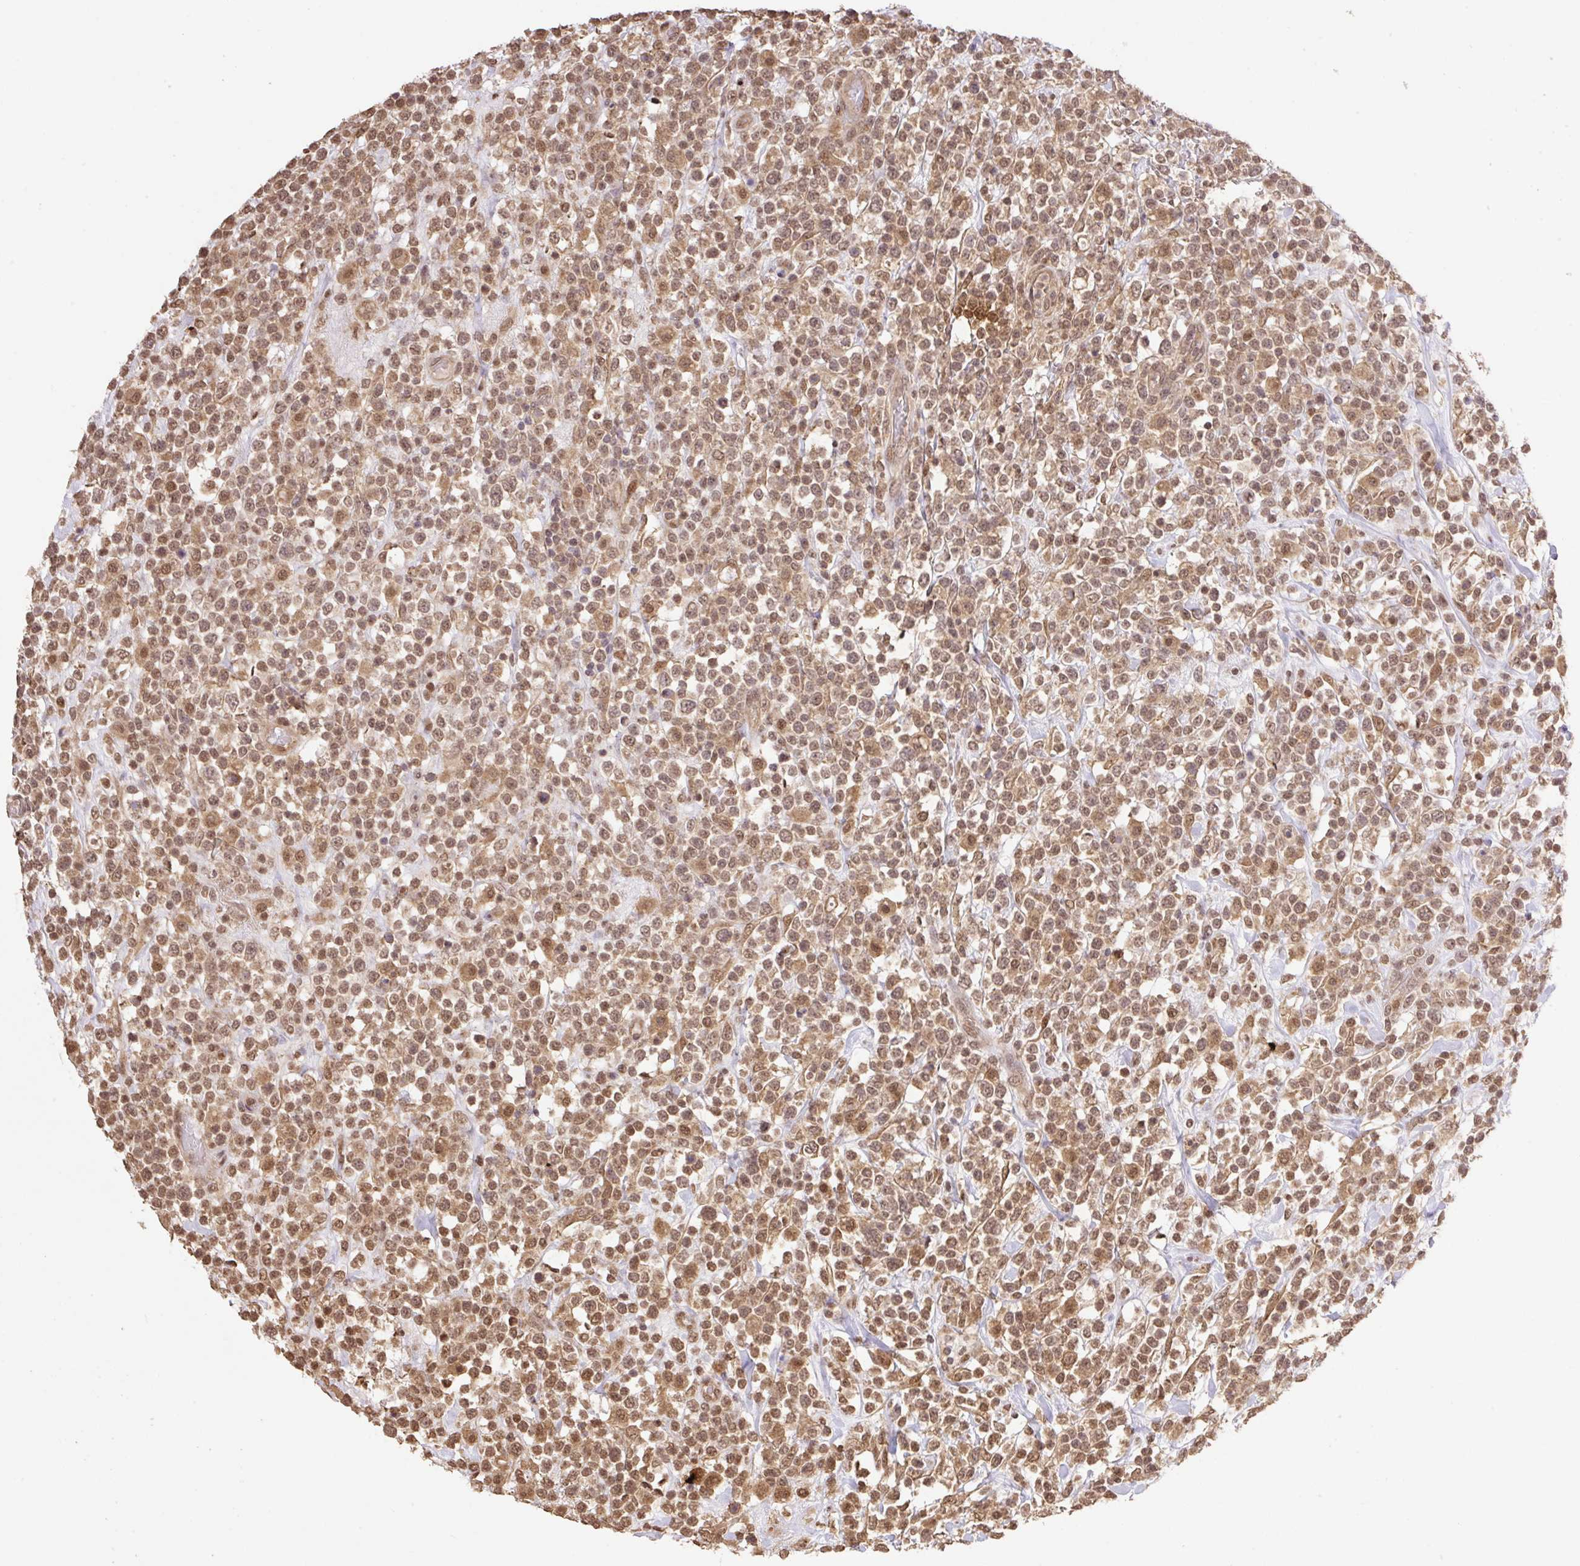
{"staining": {"intensity": "moderate", "quantity": ">75%", "location": "cytoplasmic/membranous,nuclear"}, "tissue": "lymphoma", "cell_type": "Tumor cells", "image_type": "cancer", "snomed": [{"axis": "morphology", "description": "Malignant lymphoma, non-Hodgkin's type, High grade"}, {"axis": "topography", "description": "Colon"}], "caption": "Immunohistochemical staining of lymphoma shows moderate cytoplasmic/membranous and nuclear protein staining in about >75% of tumor cells.", "gene": "VPS25", "patient": {"sex": "female", "age": 53}}